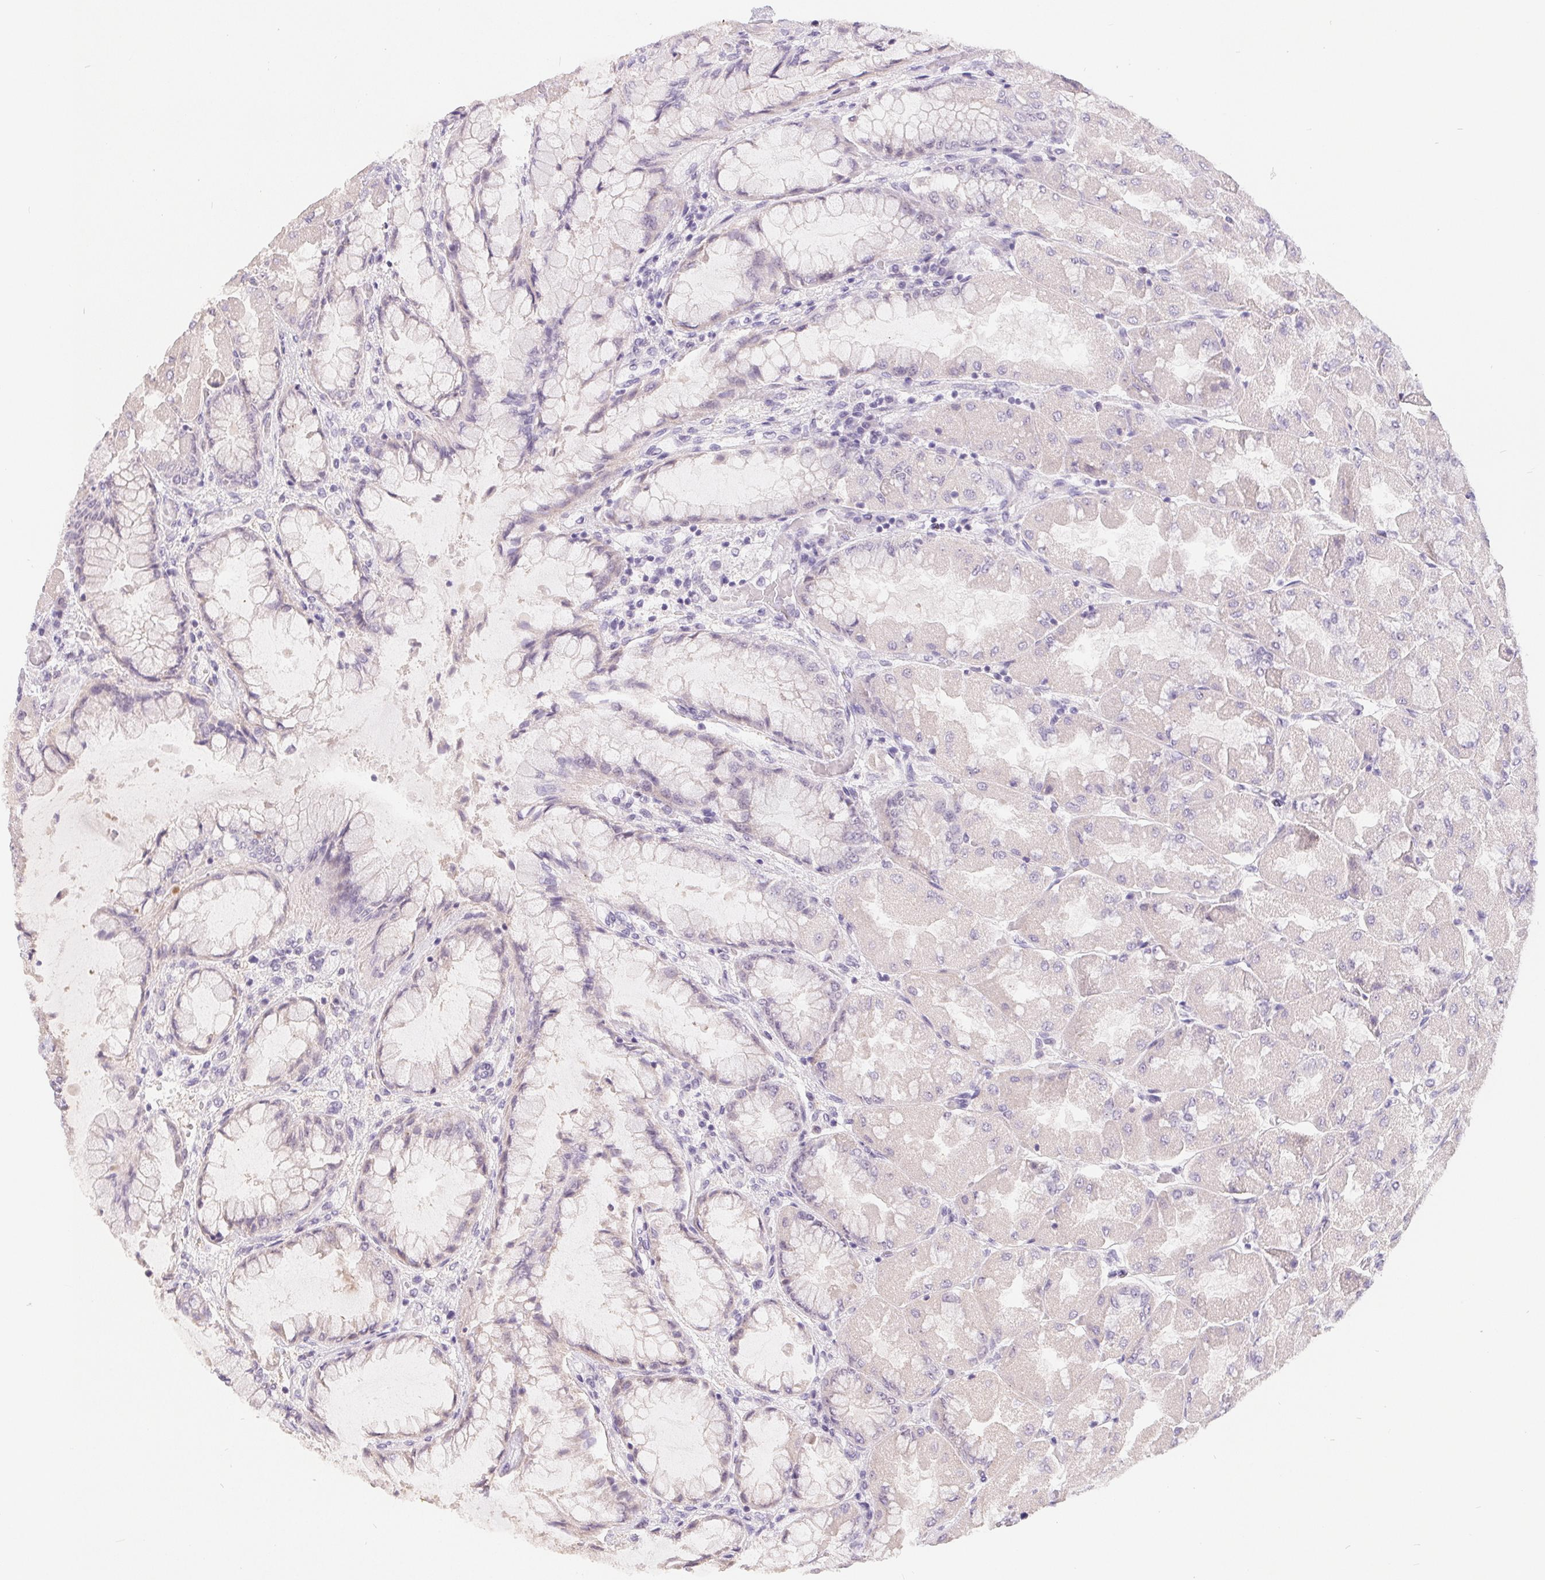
{"staining": {"intensity": "weak", "quantity": "<25%", "location": "nuclear"}, "tissue": "stomach", "cell_type": "Glandular cells", "image_type": "normal", "snomed": [{"axis": "morphology", "description": "Normal tissue, NOS"}, {"axis": "topography", "description": "Stomach"}], "caption": "This histopathology image is of unremarkable stomach stained with immunohistochemistry (IHC) to label a protein in brown with the nuclei are counter-stained blue. There is no positivity in glandular cells.", "gene": "LCA5L", "patient": {"sex": "female", "age": 61}}